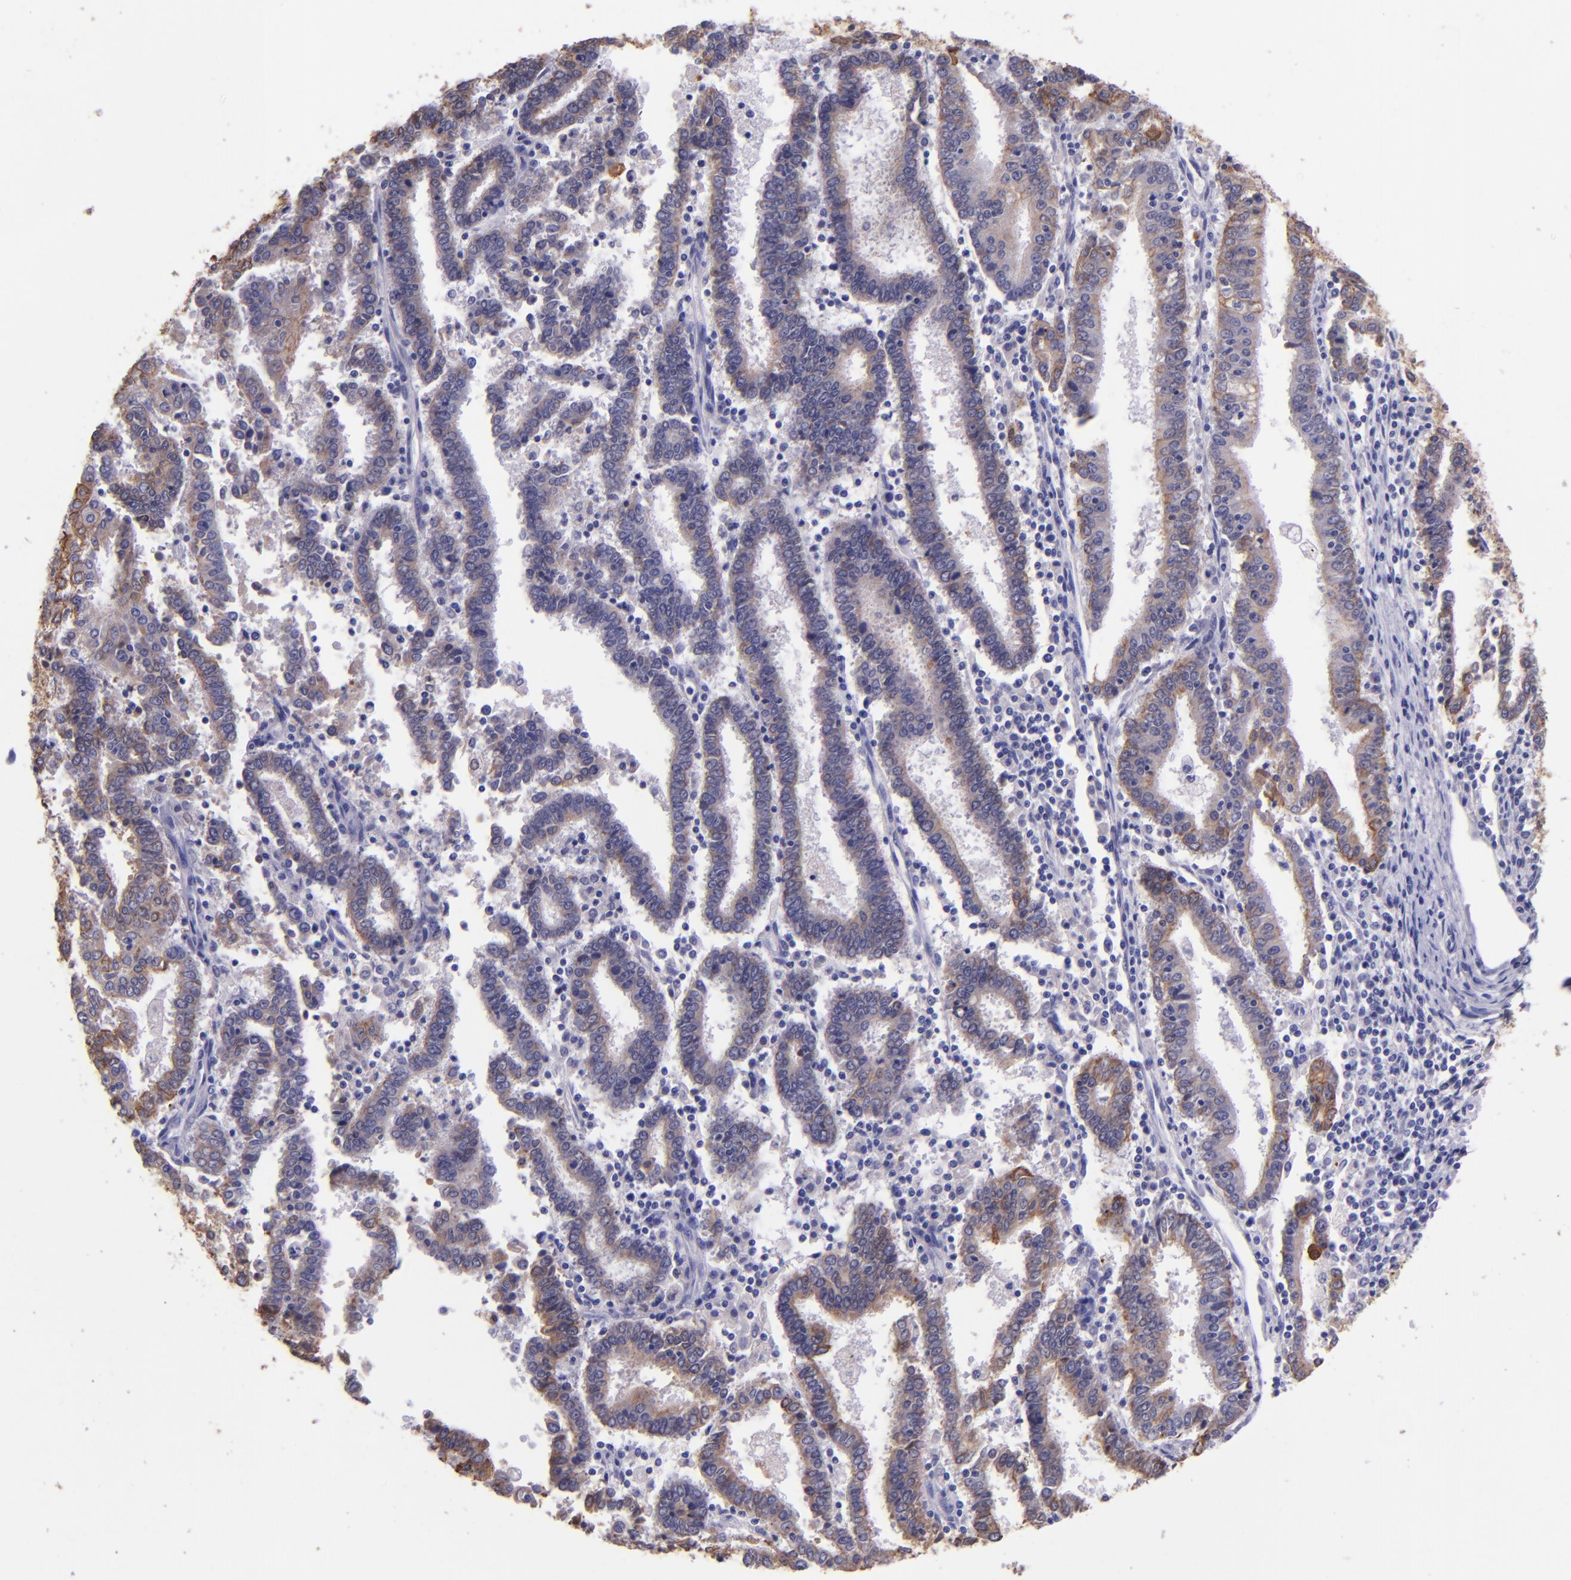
{"staining": {"intensity": "weak", "quantity": ">75%", "location": "cytoplasmic/membranous"}, "tissue": "endometrial cancer", "cell_type": "Tumor cells", "image_type": "cancer", "snomed": [{"axis": "morphology", "description": "Adenocarcinoma, NOS"}, {"axis": "topography", "description": "Uterus"}], "caption": "This micrograph reveals IHC staining of adenocarcinoma (endometrial), with low weak cytoplasmic/membranous positivity in about >75% of tumor cells.", "gene": "KRT4", "patient": {"sex": "female", "age": 83}}